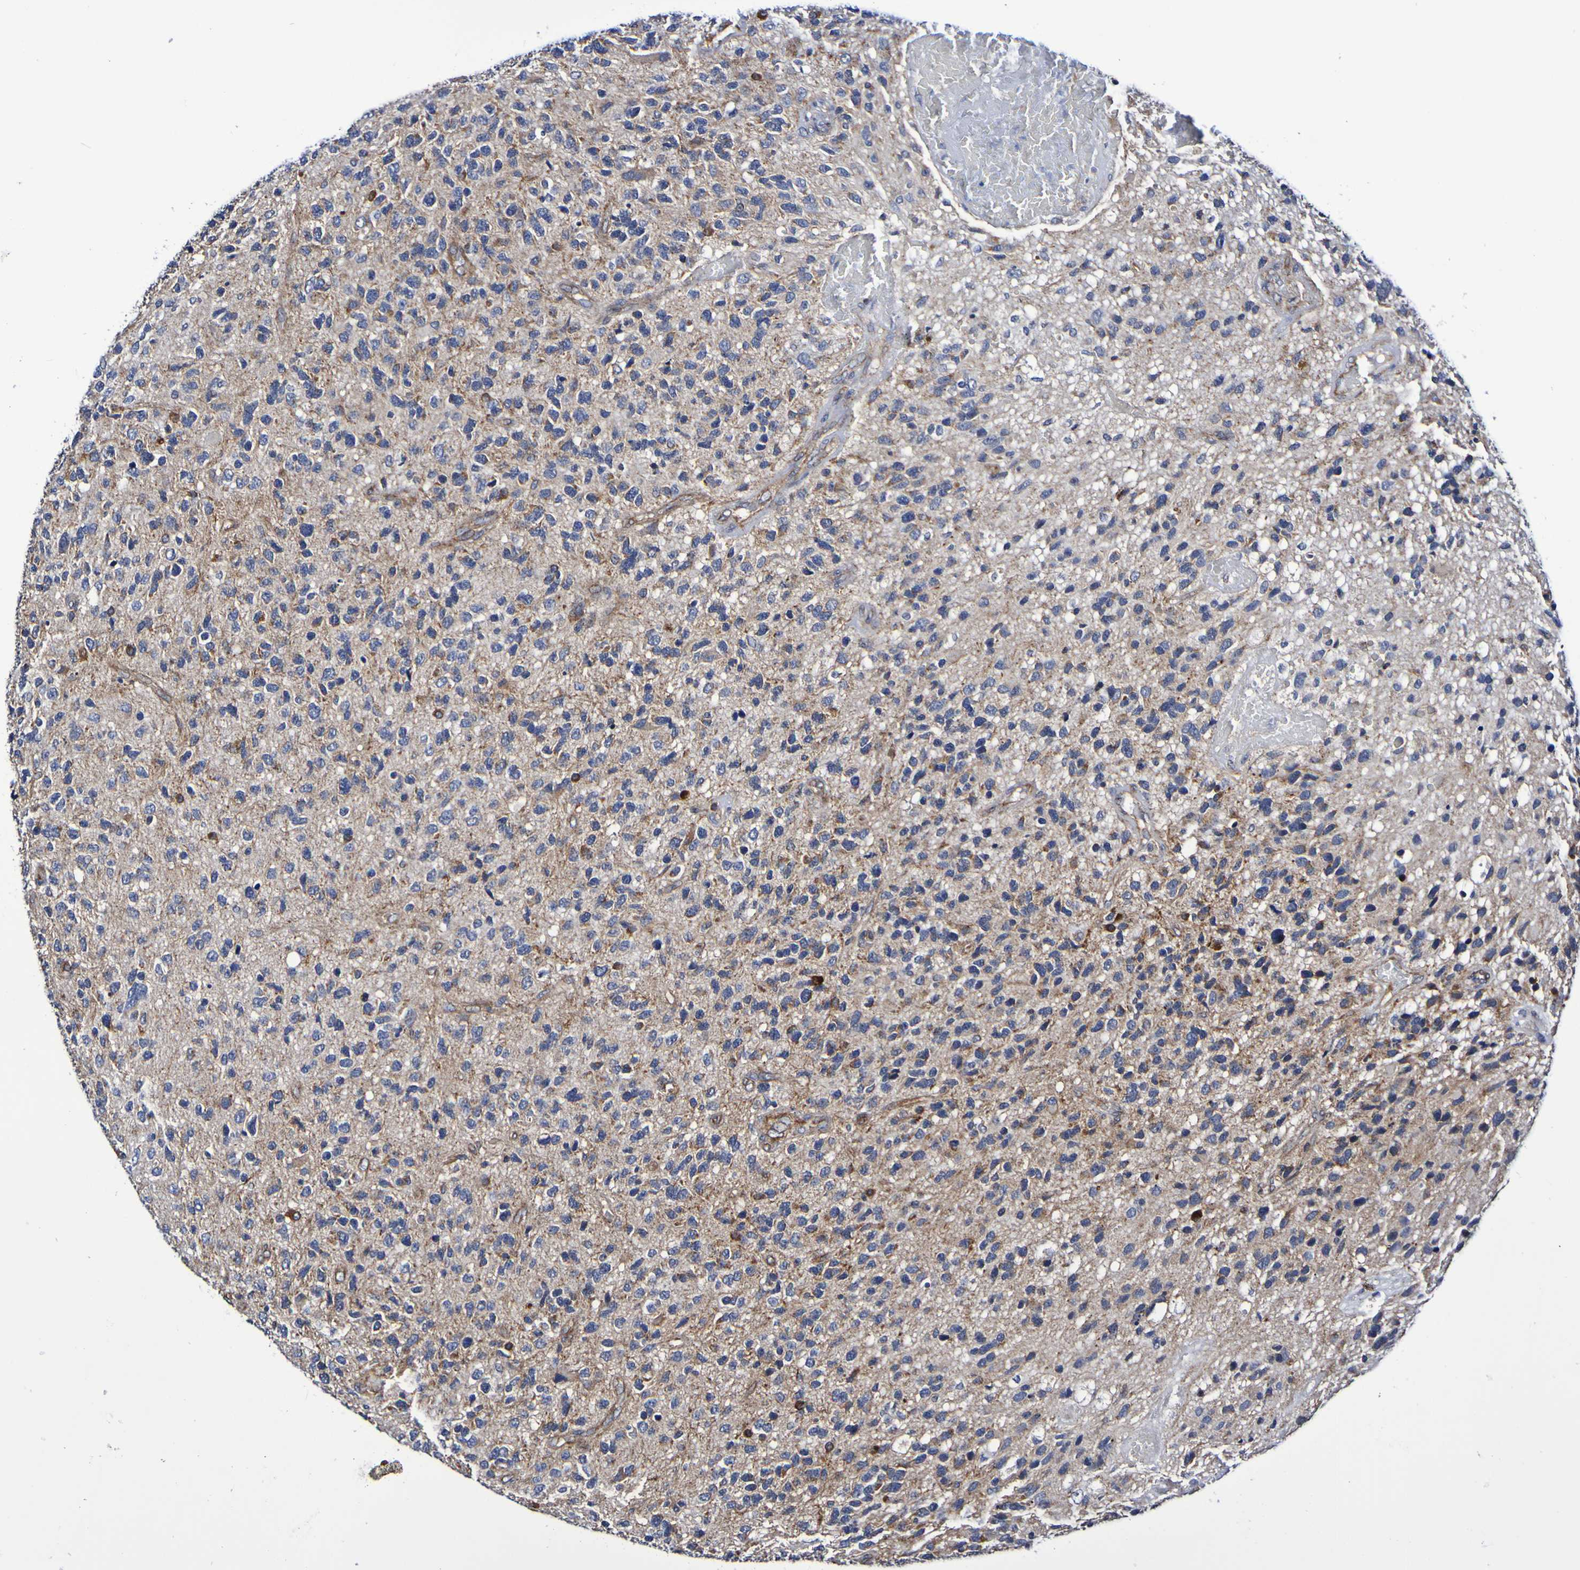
{"staining": {"intensity": "weak", "quantity": ">75%", "location": "cytoplasmic/membranous"}, "tissue": "glioma", "cell_type": "Tumor cells", "image_type": "cancer", "snomed": [{"axis": "morphology", "description": "Glioma, malignant, High grade"}, {"axis": "topography", "description": "Brain"}], "caption": "Approximately >75% of tumor cells in glioma display weak cytoplasmic/membranous protein staining as visualized by brown immunohistochemical staining.", "gene": "GJB1", "patient": {"sex": "female", "age": 58}}